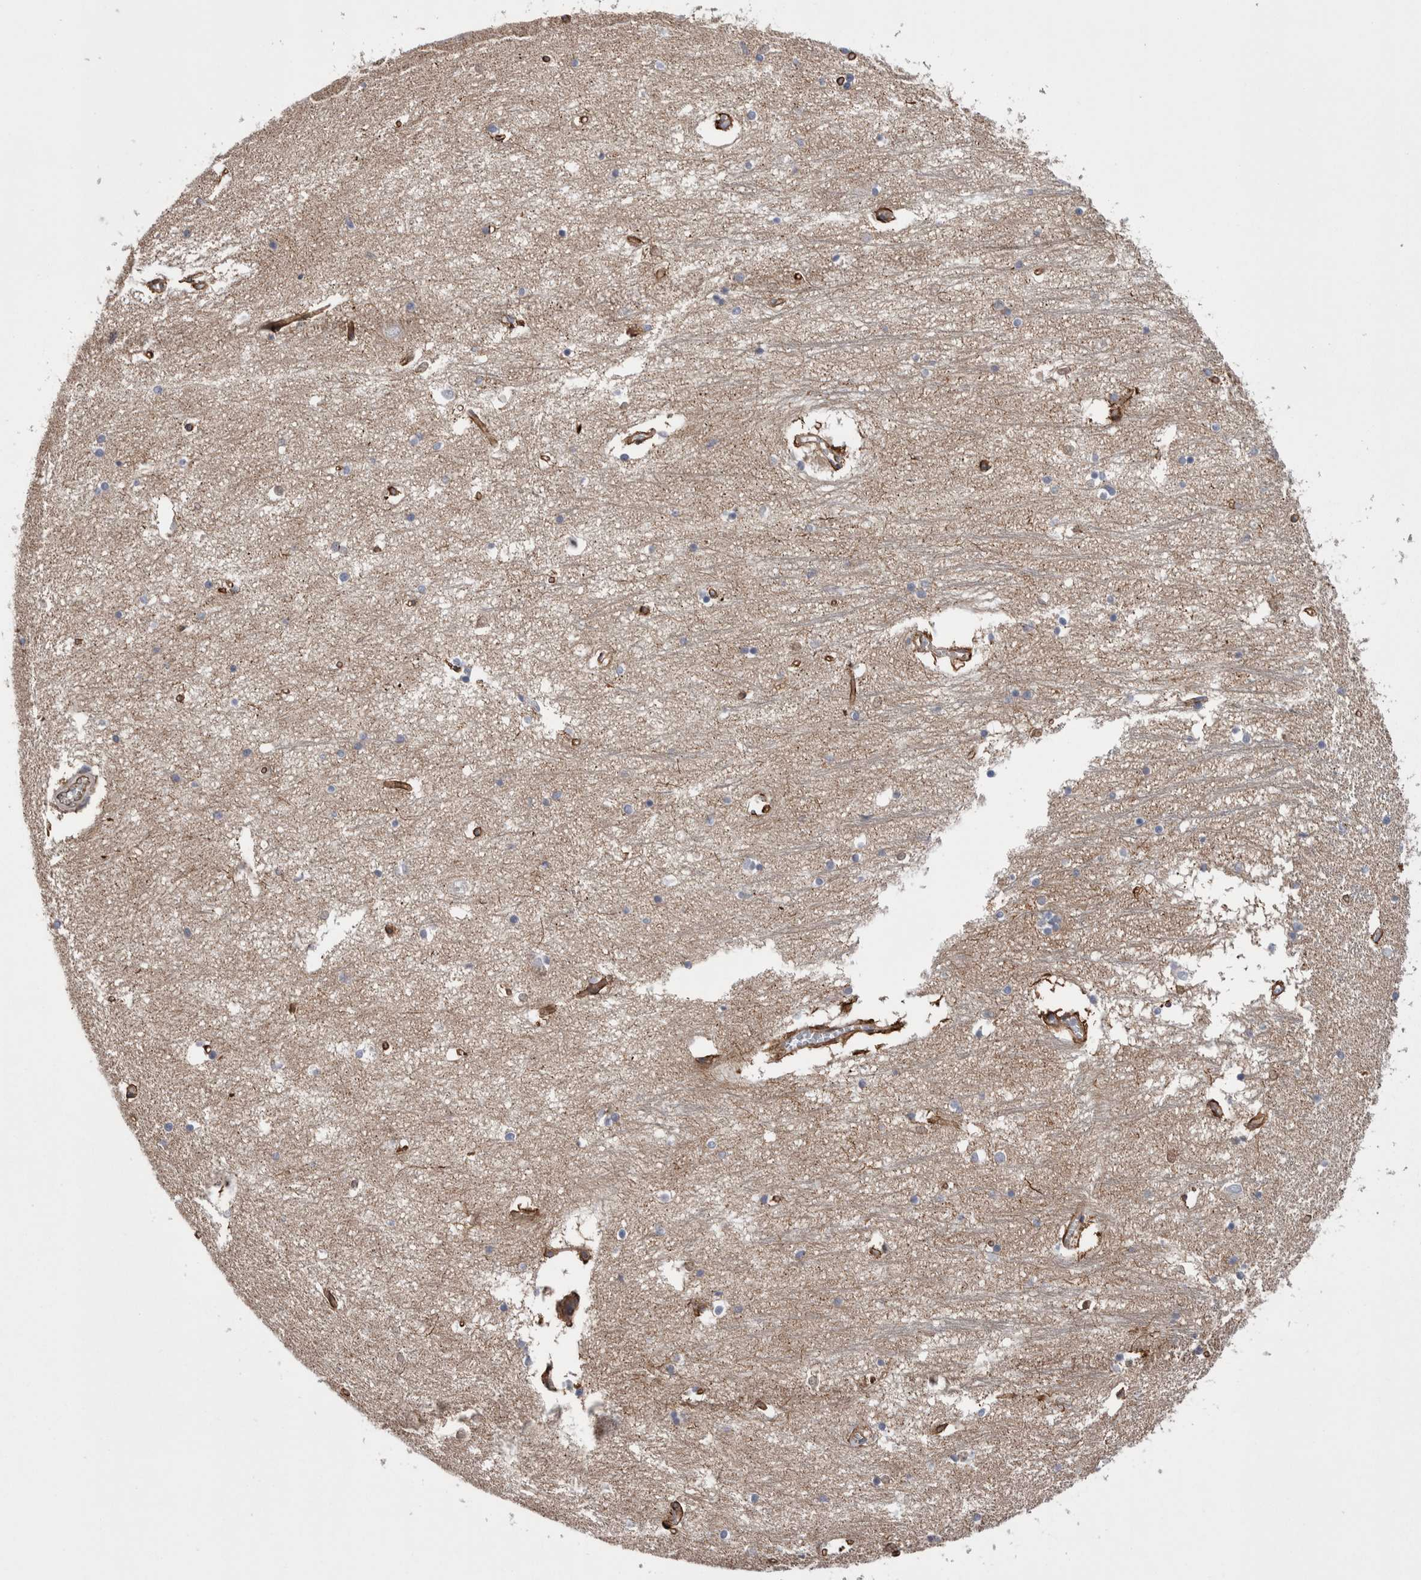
{"staining": {"intensity": "weak", "quantity": "<25%", "location": "cytoplasmic/membranous"}, "tissue": "hippocampus", "cell_type": "Glial cells", "image_type": "normal", "snomed": [{"axis": "morphology", "description": "Normal tissue, NOS"}, {"axis": "topography", "description": "Hippocampus"}], "caption": "IHC of unremarkable human hippocampus demonstrates no positivity in glial cells. (DAB (3,3'-diaminobenzidine) immunohistochemistry (IHC), high magnification).", "gene": "KIF12", "patient": {"sex": "male", "age": 70}}